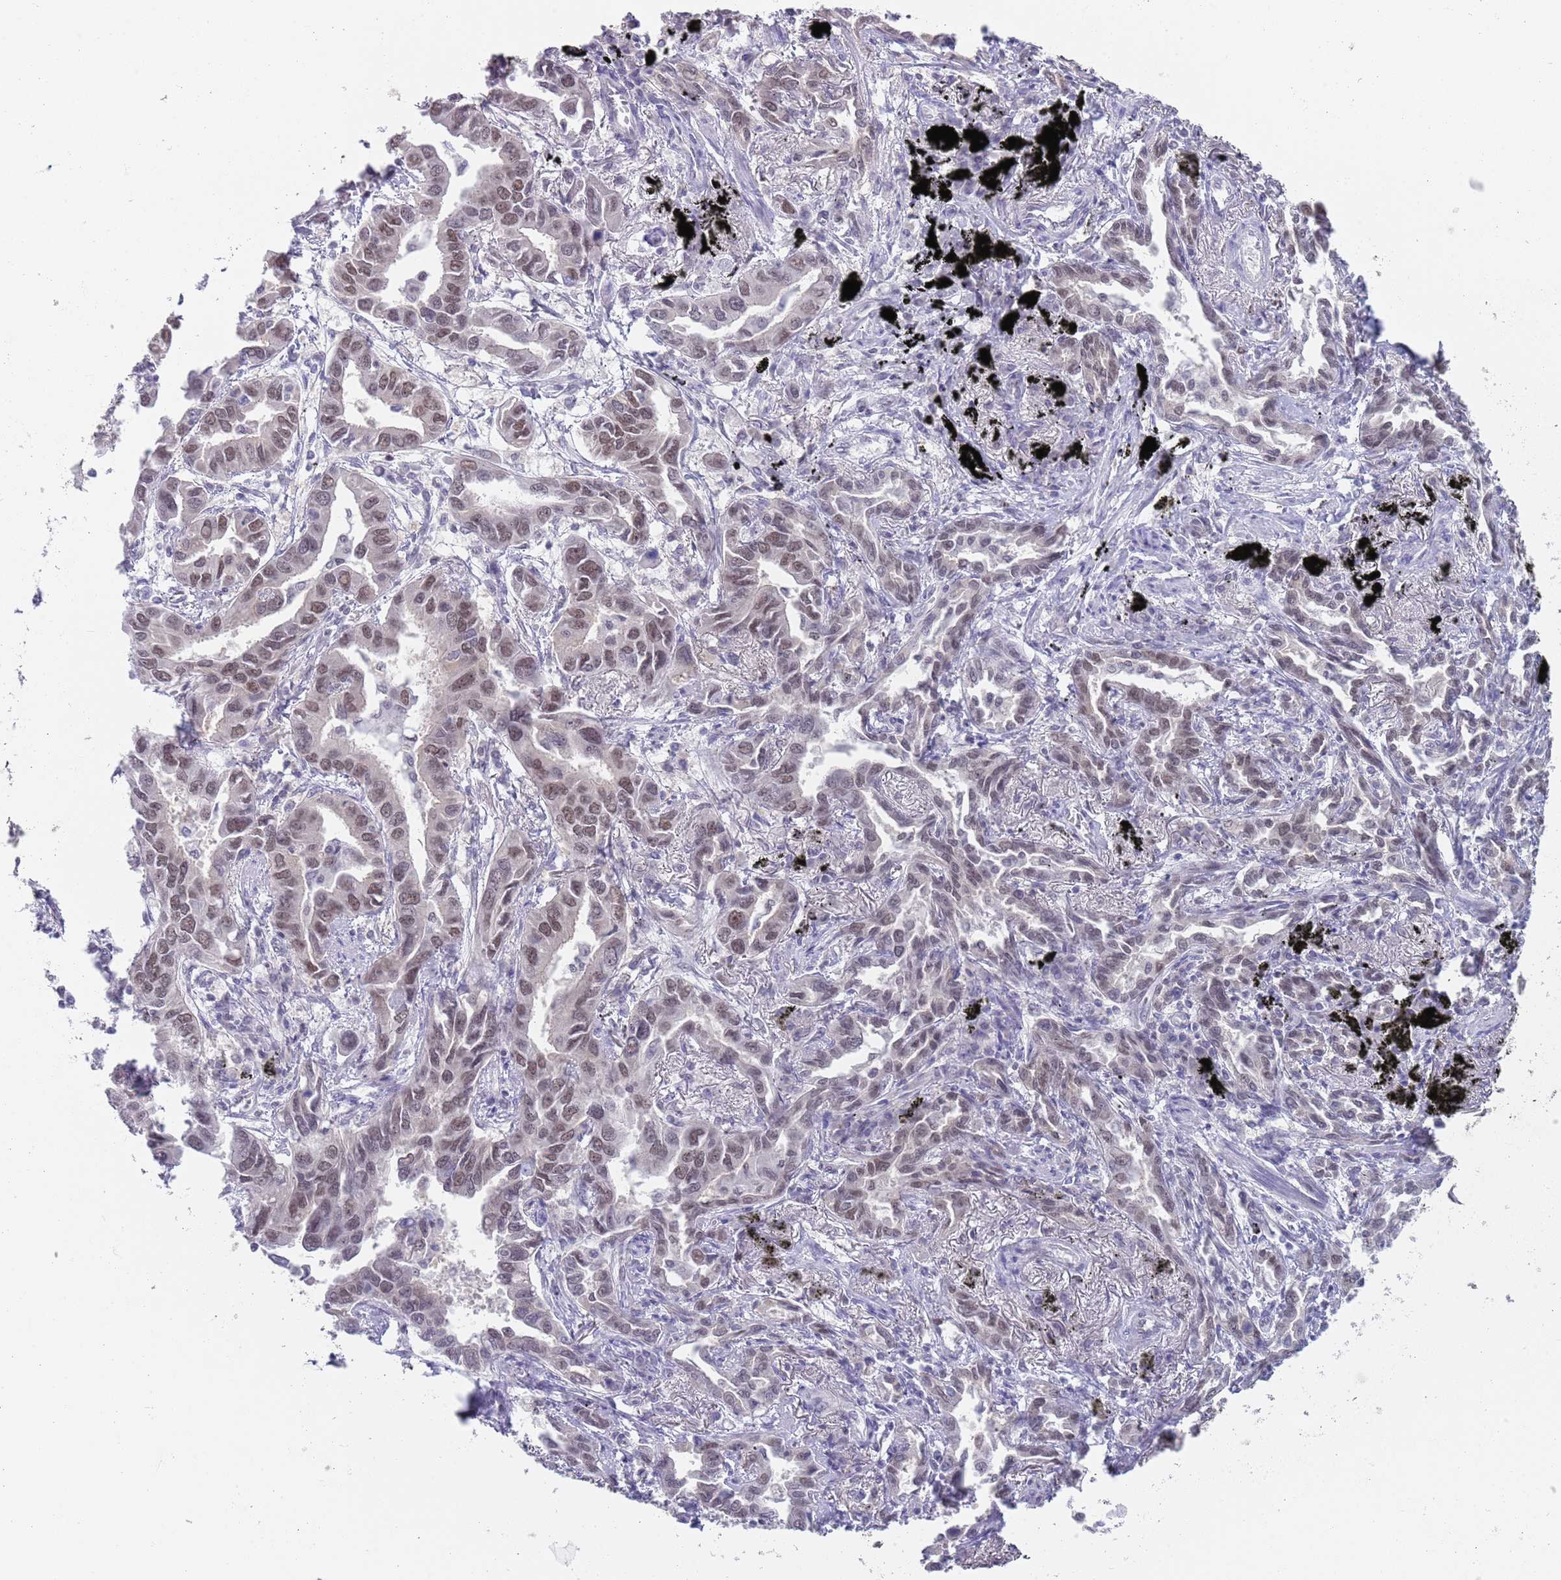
{"staining": {"intensity": "weak", "quantity": ">75%", "location": "nuclear"}, "tissue": "lung cancer", "cell_type": "Tumor cells", "image_type": "cancer", "snomed": [{"axis": "morphology", "description": "Adenocarcinoma, NOS"}, {"axis": "topography", "description": "Lung"}], "caption": "A low amount of weak nuclear expression is present in approximately >75% of tumor cells in adenocarcinoma (lung) tissue.", "gene": "SEPHS2", "patient": {"sex": "male", "age": 67}}